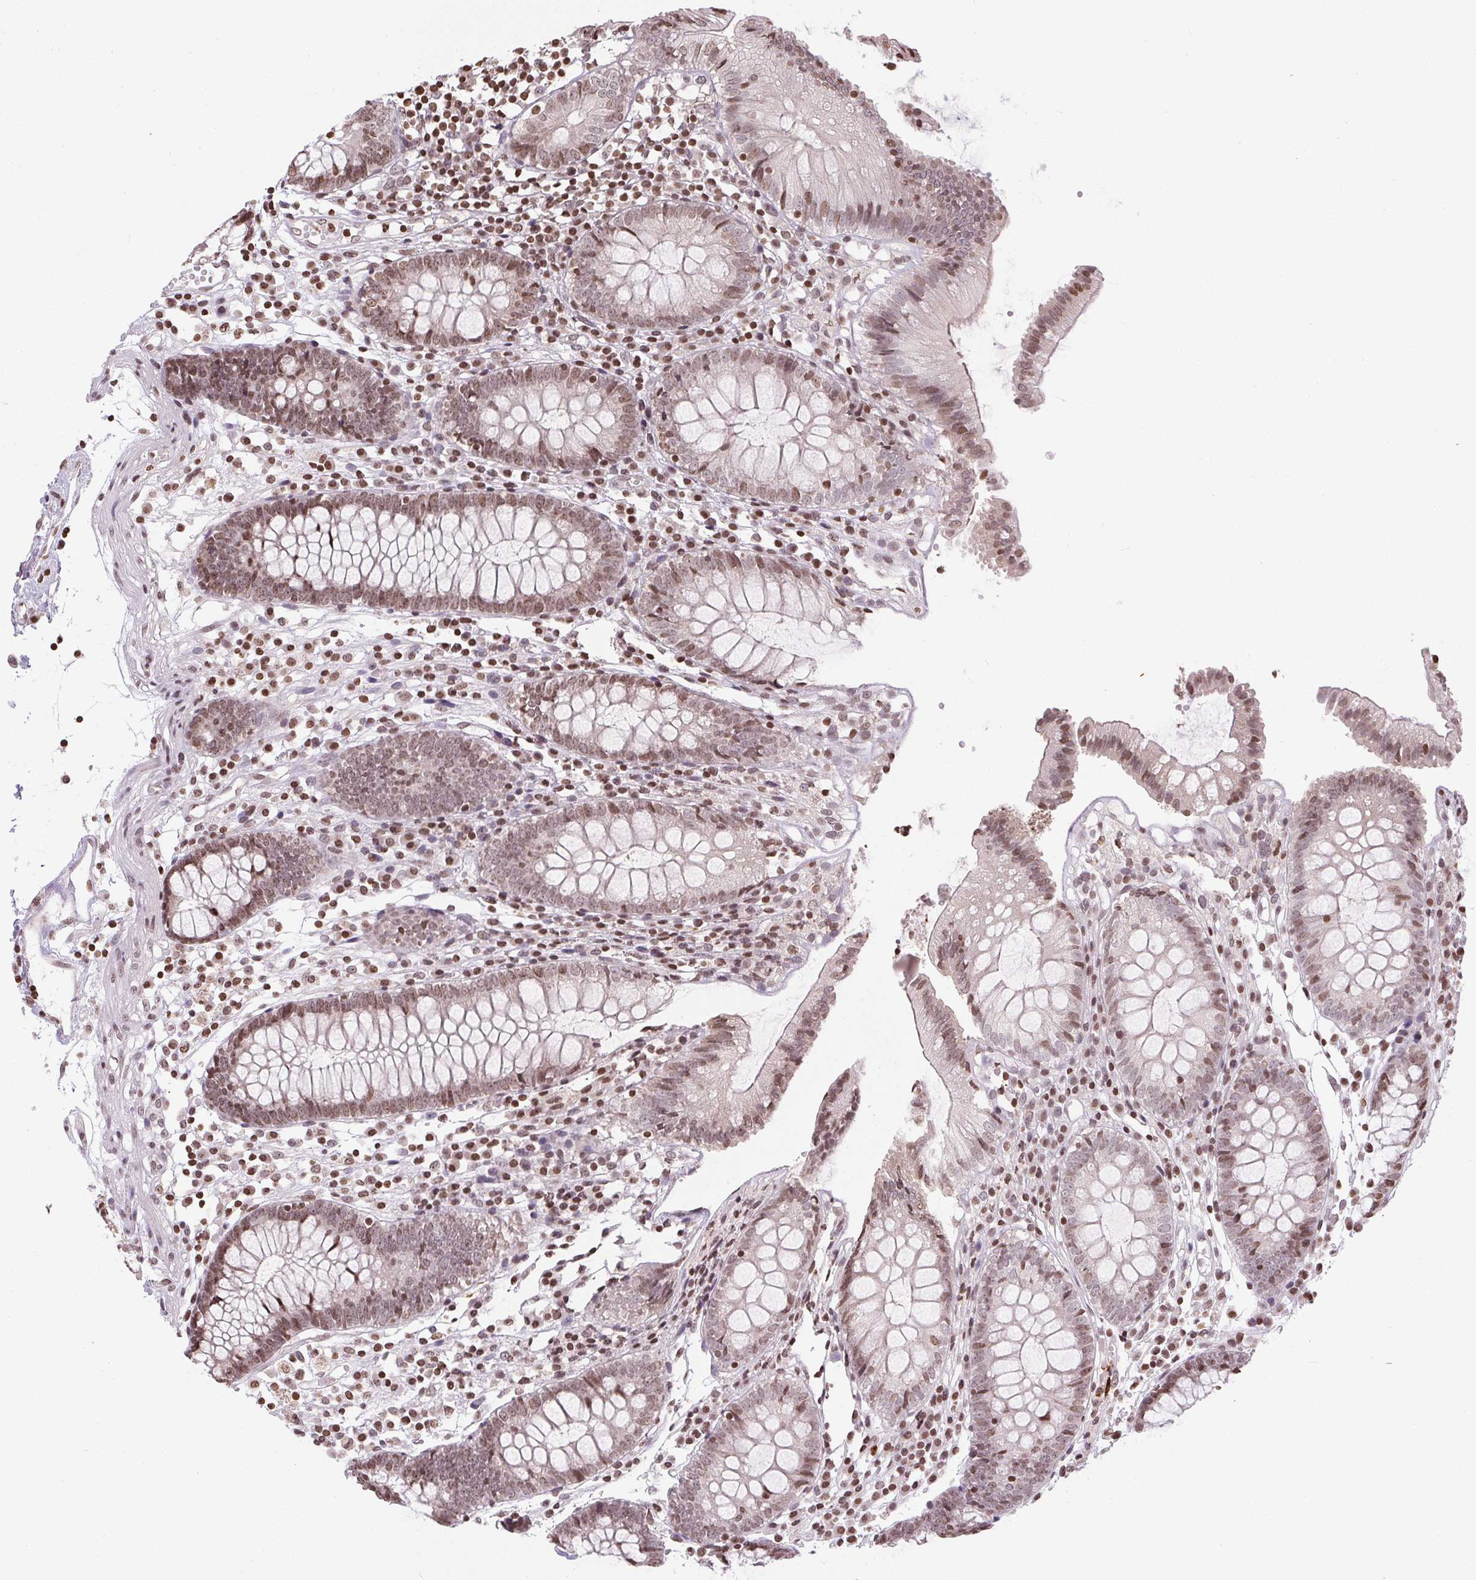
{"staining": {"intensity": "moderate", "quantity": ">75%", "location": "nuclear"}, "tissue": "colon", "cell_type": "Endothelial cells", "image_type": "normal", "snomed": [{"axis": "morphology", "description": "Normal tissue, NOS"}, {"axis": "morphology", "description": "Adenocarcinoma, NOS"}, {"axis": "topography", "description": "Colon"}], "caption": "DAB immunohistochemical staining of unremarkable colon displays moderate nuclear protein expression in about >75% of endothelial cells.", "gene": "RNF181", "patient": {"sex": "male", "age": 83}}